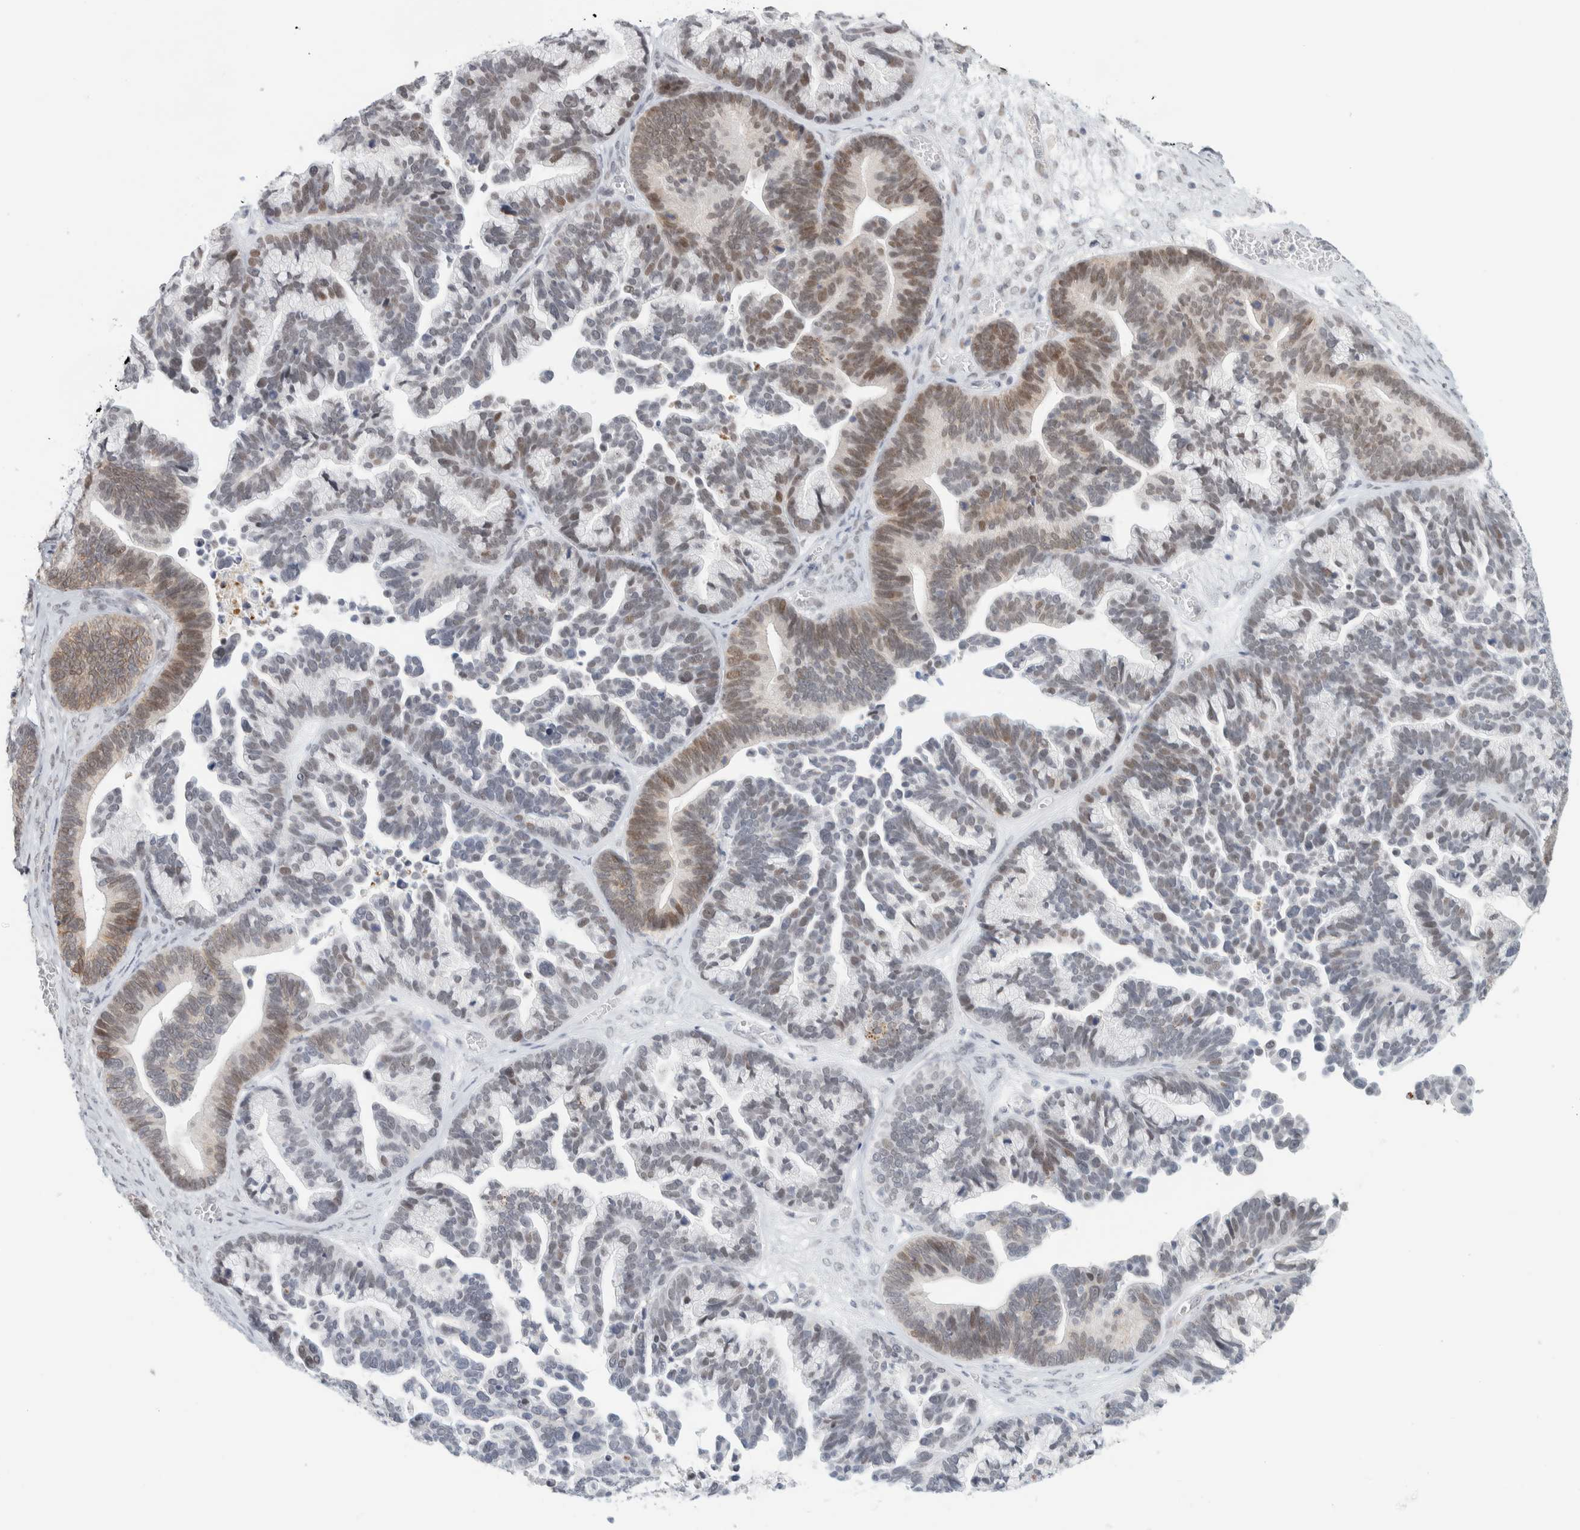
{"staining": {"intensity": "weak", "quantity": "25%-75%", "location": "cytoplasmic/membranous"}, "tissue": "ovarian cancer", "cell_type": "Tumor cells", "image_type": "cancer", "snomed": [{"axis": "morphology", "description": "Cystadenocarcinoma, serous, NOS"}, {"axis": "topography", "description": "Ovary"}], "caption": "Immunohistochemistry (DAB (3,3'-diaminobenzidine)) staining of human ovarian cancer shows weak cytoplasmic/membranous protein positivity in approximately 25%-75% of tumor cells.", "gene": "CDH17", "patient": {"sex": "female", "age": 56}}